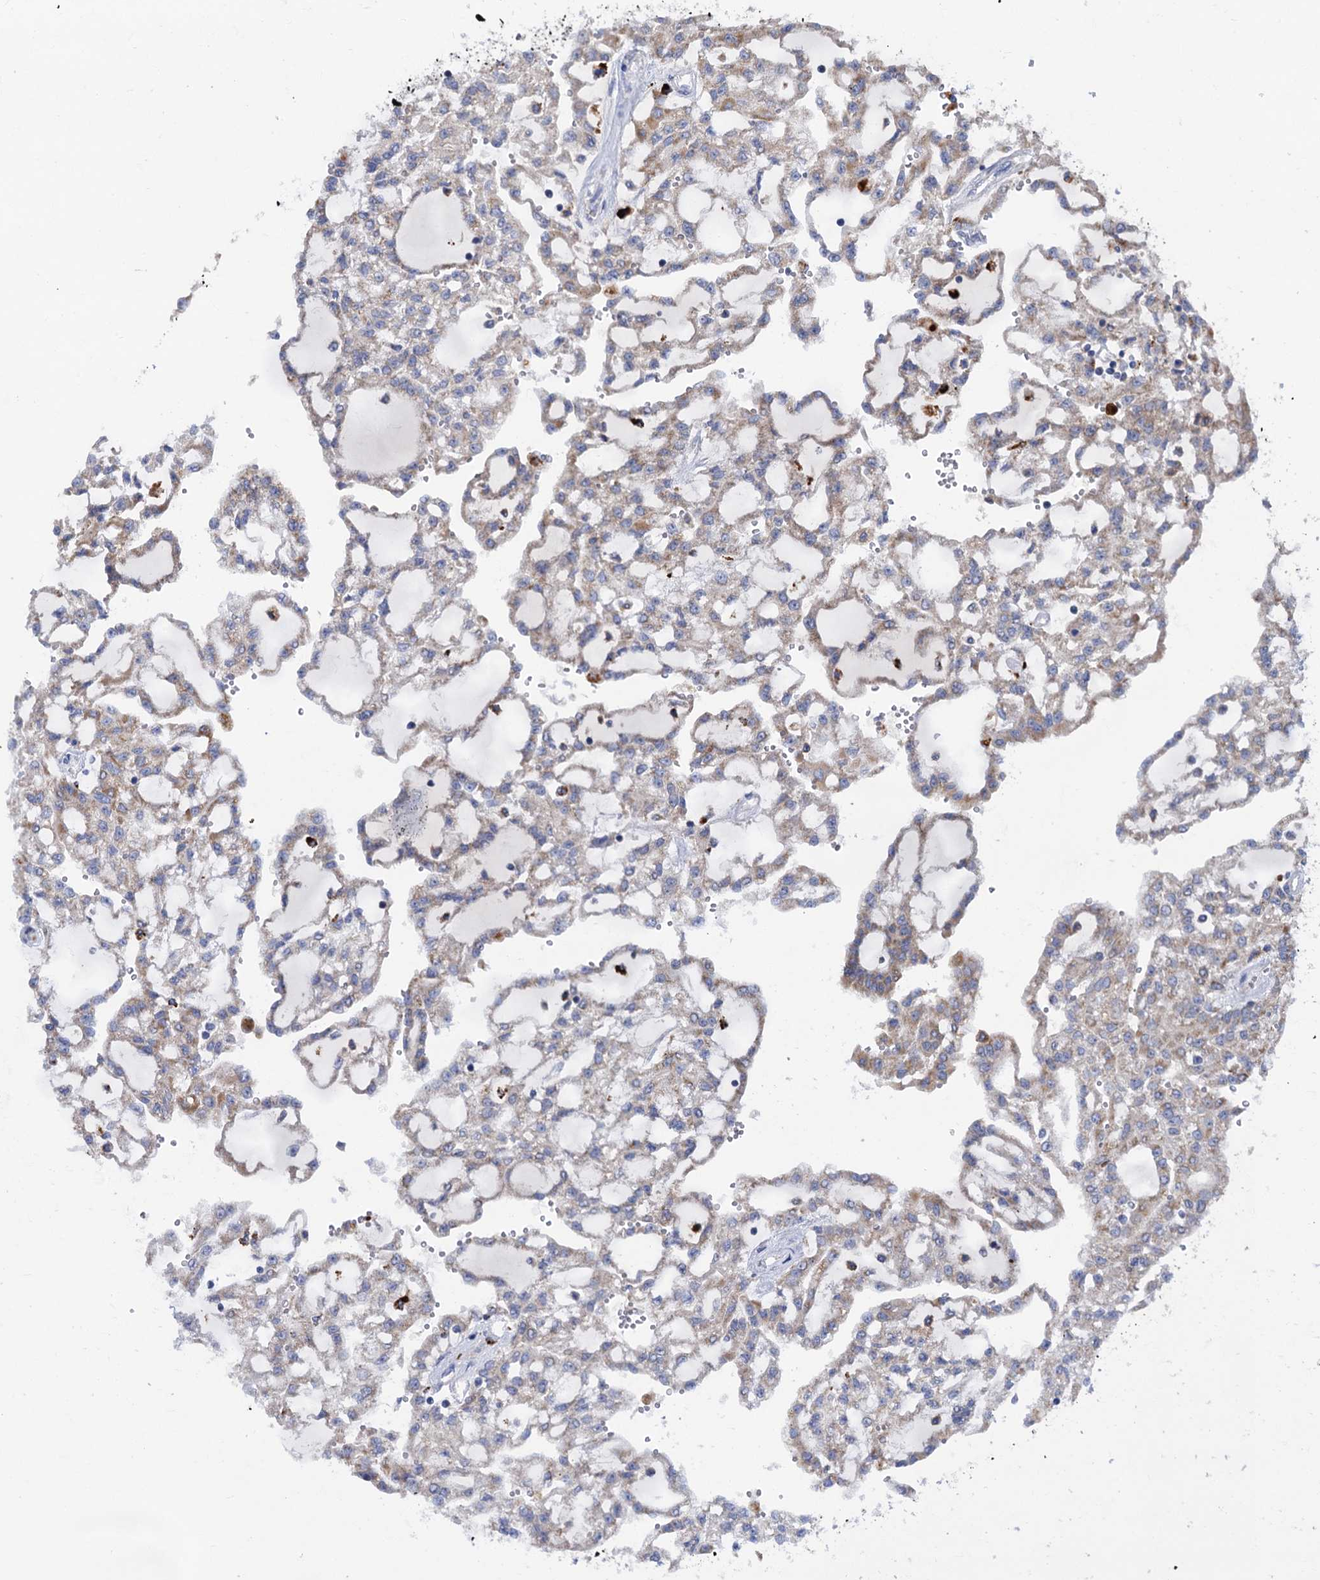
{"staining": {"intensity": "weak", "quantity": "25%-75%", "location": "cytoplasmic/membranous"}, "tissue": "renal cancer", "cell_type": "Tumor cells", "image_type": "cancer", "snomed": [{"axis": "morphology", "description": "Adenocarcinoma, NOS"}, {"axis": "topography", "description": "Kidney"}], "caption": "Immunohistochemical staining of renal cancer (adenocarcinoma) demonstrates low levels of weak cytoplasmic/membranous protein expression in about 25%-75% of tumor cells. The protein is stained brown, and the nuclei are stained in blue (DAB IHC with brightfield microscopy, high magnification).", "gene": "ANKS3", "patient": {"sex": "male", "age": 63}}